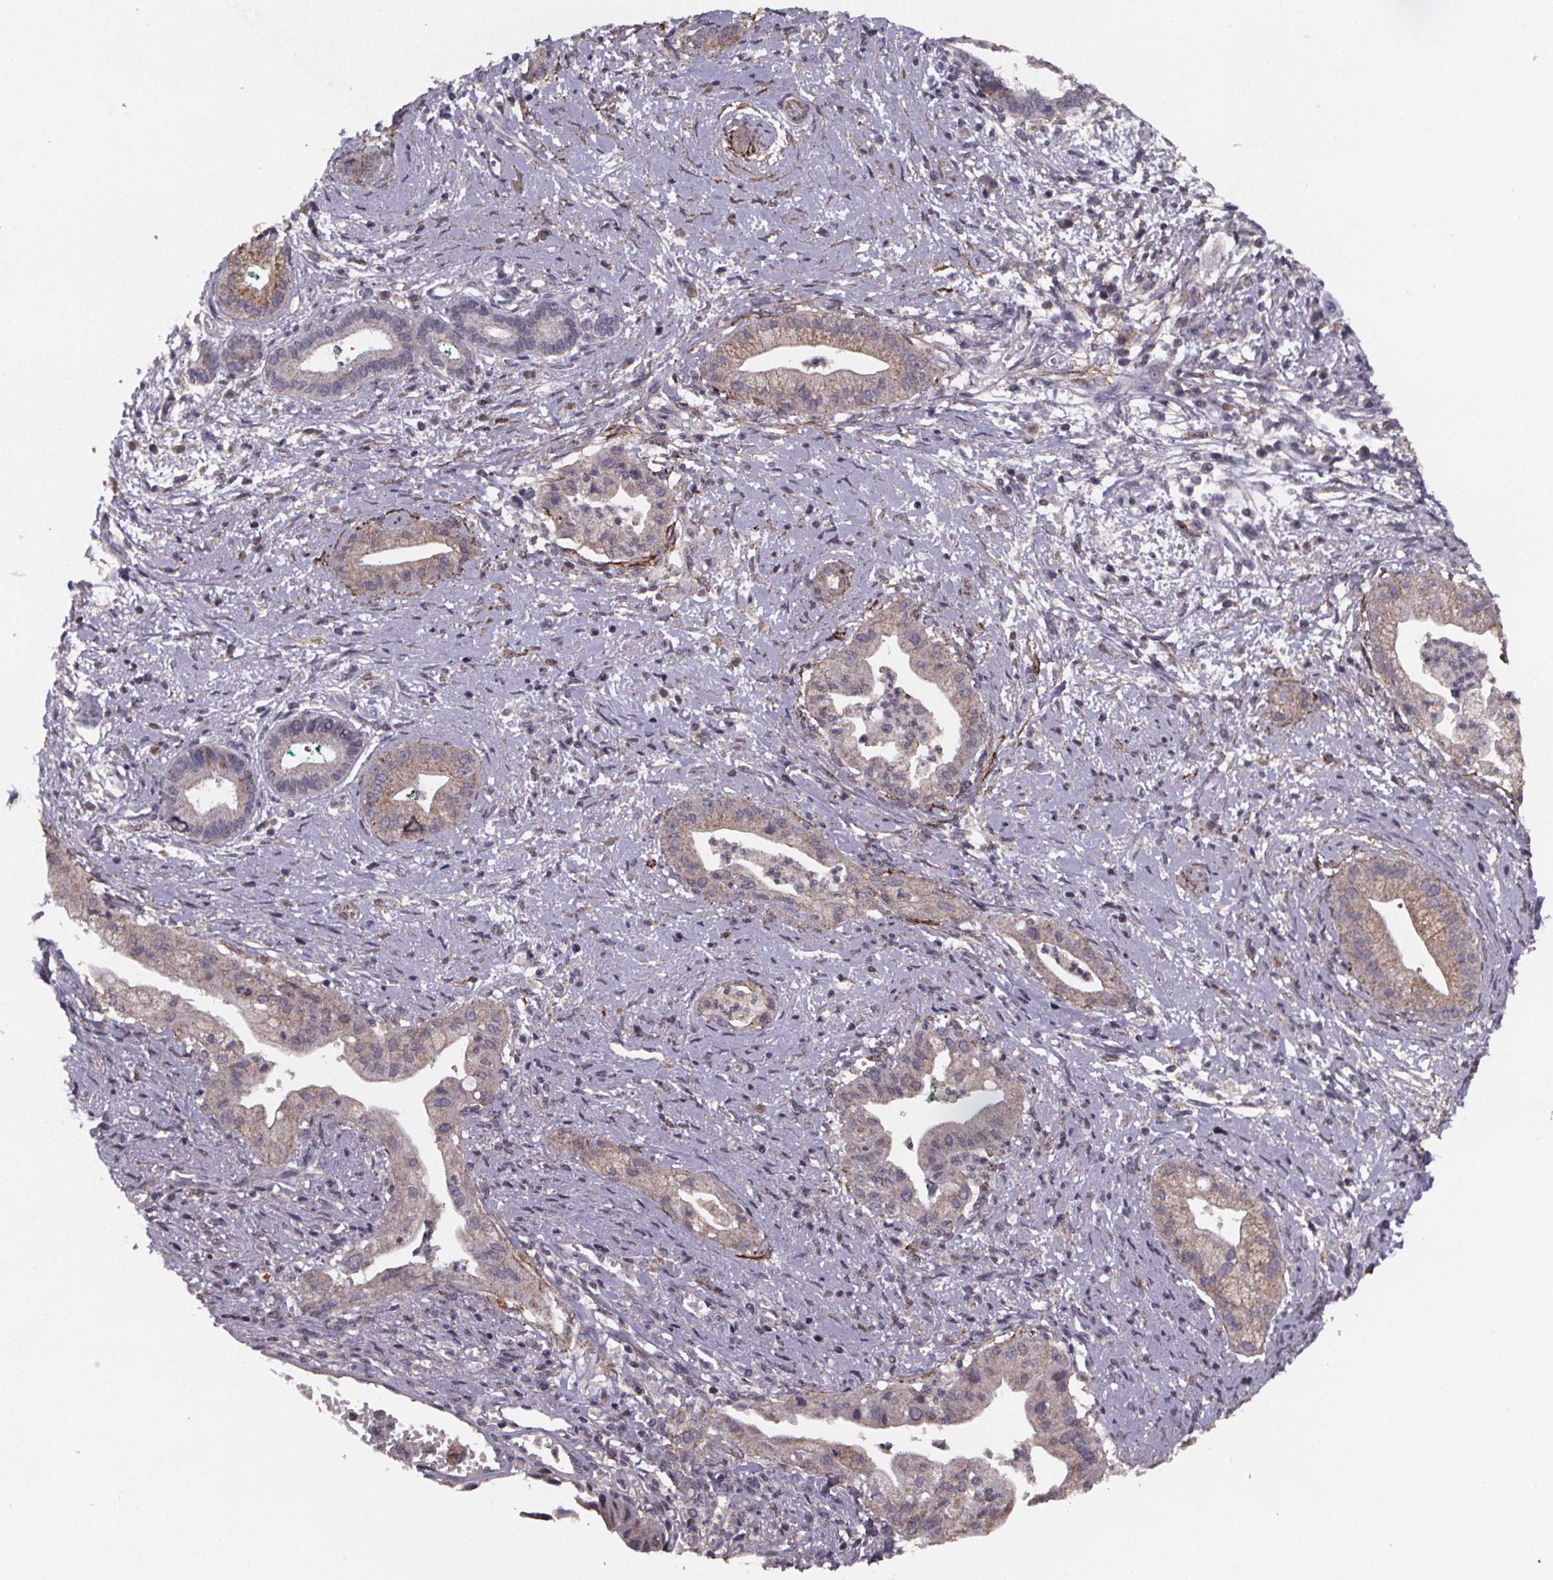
{"staining": {"intensity": "negative", "quantity": "none", "location": "none"}, "tissue": "pancreatic cancer", "cell_type": "Tumor cells", "image_type": "cancer", "snomed": [{"axis": "morphology", "description": "Normal tissue, NOS"}, {"axis": "morphology", "description": "Adenocarcinoma, NOS"}, {"axis": "topography", "description": "Lymph node"}, {"axis": "topography", "description": "Pancreas"}], "caption": "Photomicrograph shows no significant protein expression in tumor cells of pancreatic adenocarcinoma. (Stains: DAB (3,3'-diaminobenzidine) IHC with hematoxylin counter stain, Microscopy: brightfield microscopy at high magnification).", "gene": "PALLD", "patient": {"sex": "female", "age": 58}}